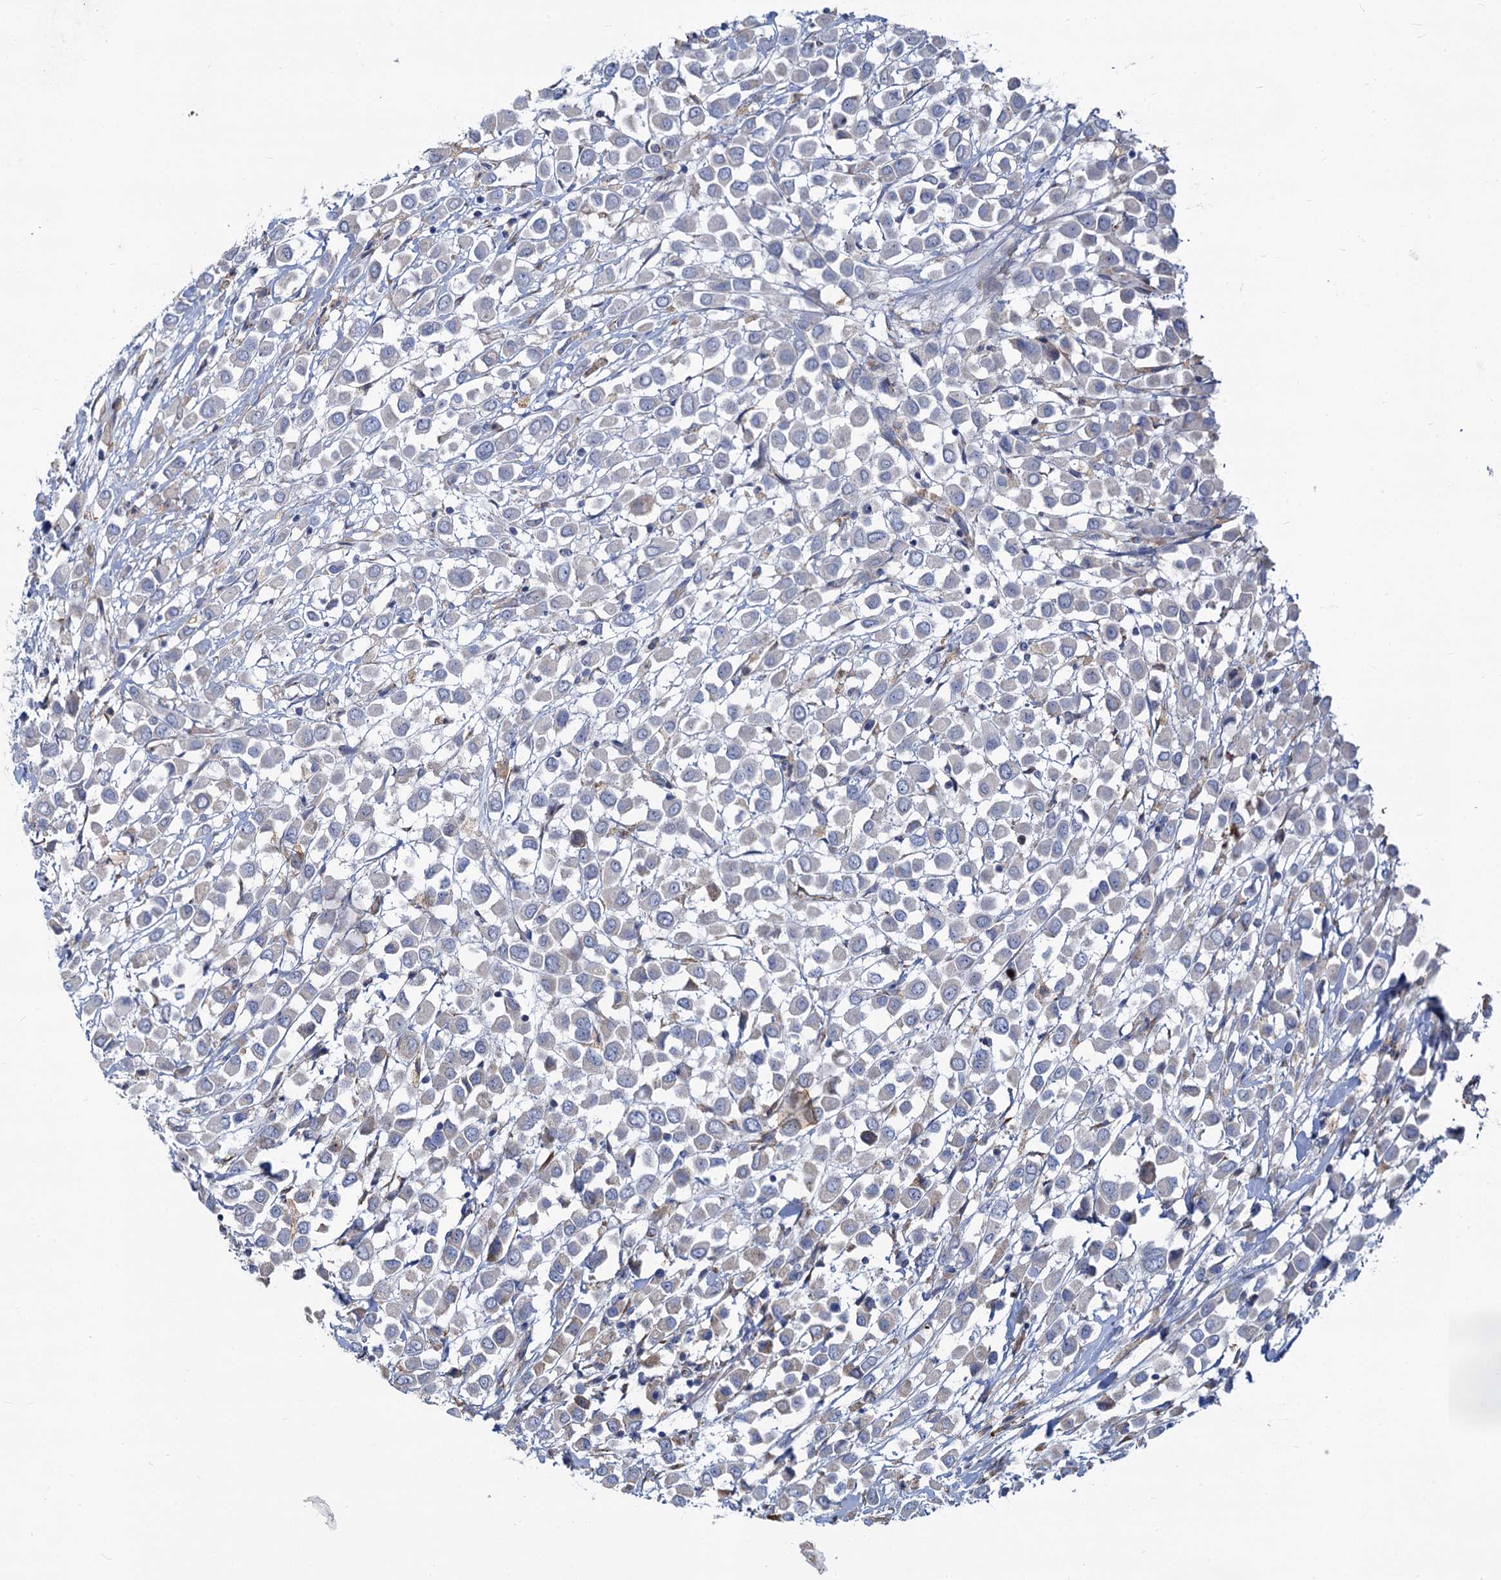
{"staining": {"intensity": "weak", "quantity": "<25%", "location": "cytoplasmic/membranous"}, "tissue": "breast cancer", "cell_type": "Tumor cells", "image_type": "cancer", "snomed": [{"axis": "morphology", "description": "Duct carcinoma"}, {"axis": "topography", "description": "Breast"}], "caption": "This is a histopathology image of immunohistochemistry staining of breast infiltrating ductal carcinoma, which shows no staining in tumor cells.", "gene": "PRSS35", "patient": {"sex": "female", "age": 61}}